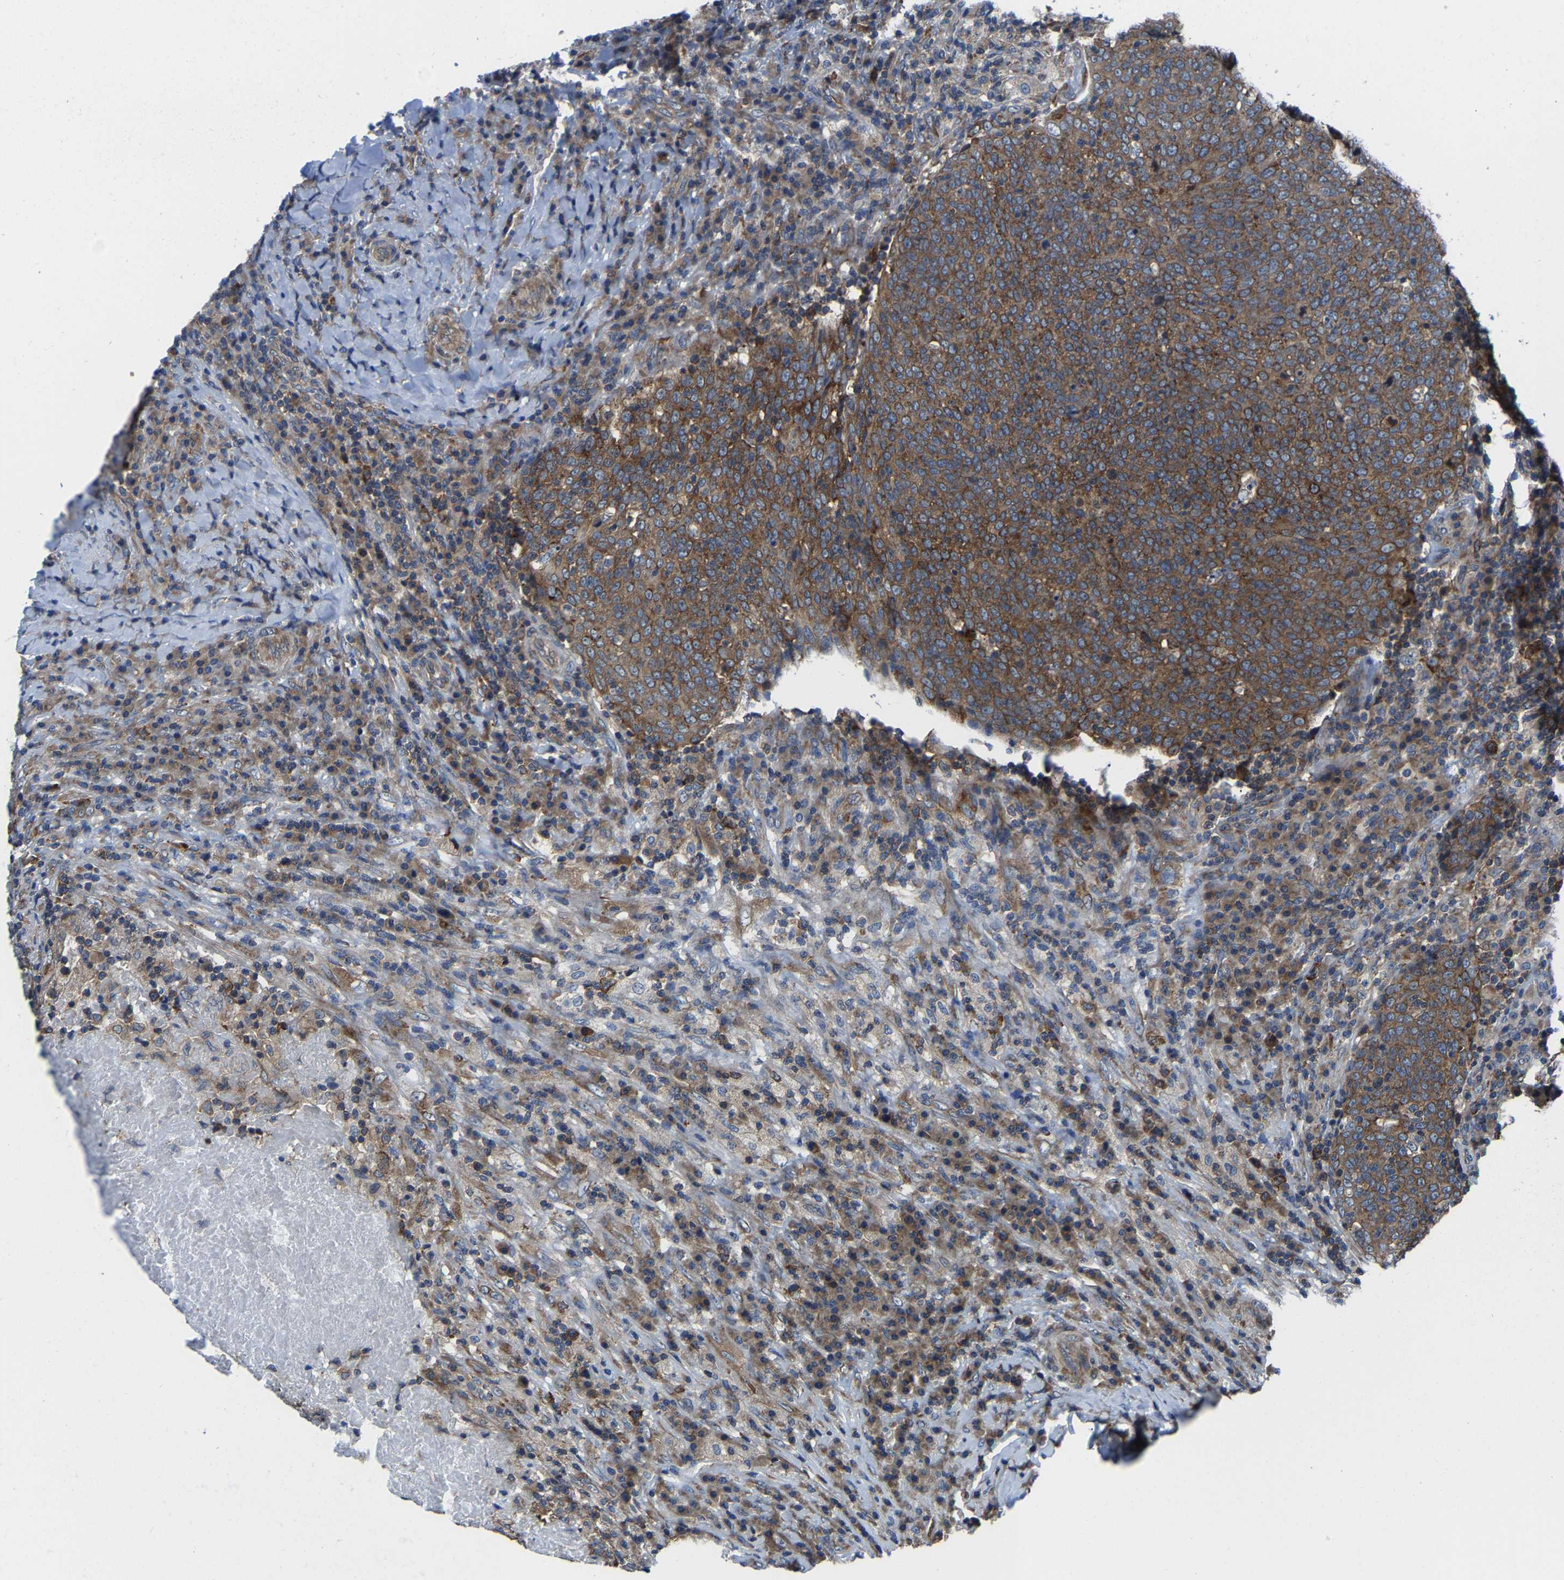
{"staining": {"intensity": "strong", "quantity": ">75%", "location": "cytoplasmic/membranous"}, "tissue": "head and neck cancer", "cell_type": "Tumor cells", "image_type": "cancer", "snomed": [{"axis": "morphology", "description": "Squamous cell carcinoma, NOS"}, {"axis": "morphology", "description": "Squamous cell carcinoma, metastatic, NOS"}, {"axis": "topography", "description": "Lymph node"}, {"axis": "topography", "description": "Head-Neck"}], "caption": "Strong cytoplasmic/membranous expression is present in approximately >75% of tumor cells in head and neck cancer. The protein of interest is stained brown, and the nuclei are stained in blue (DAB IHC with brightfield microscopy, high magnification).", "gene": "G3BP2", "patient": {"sex": "male", "age": 62}}